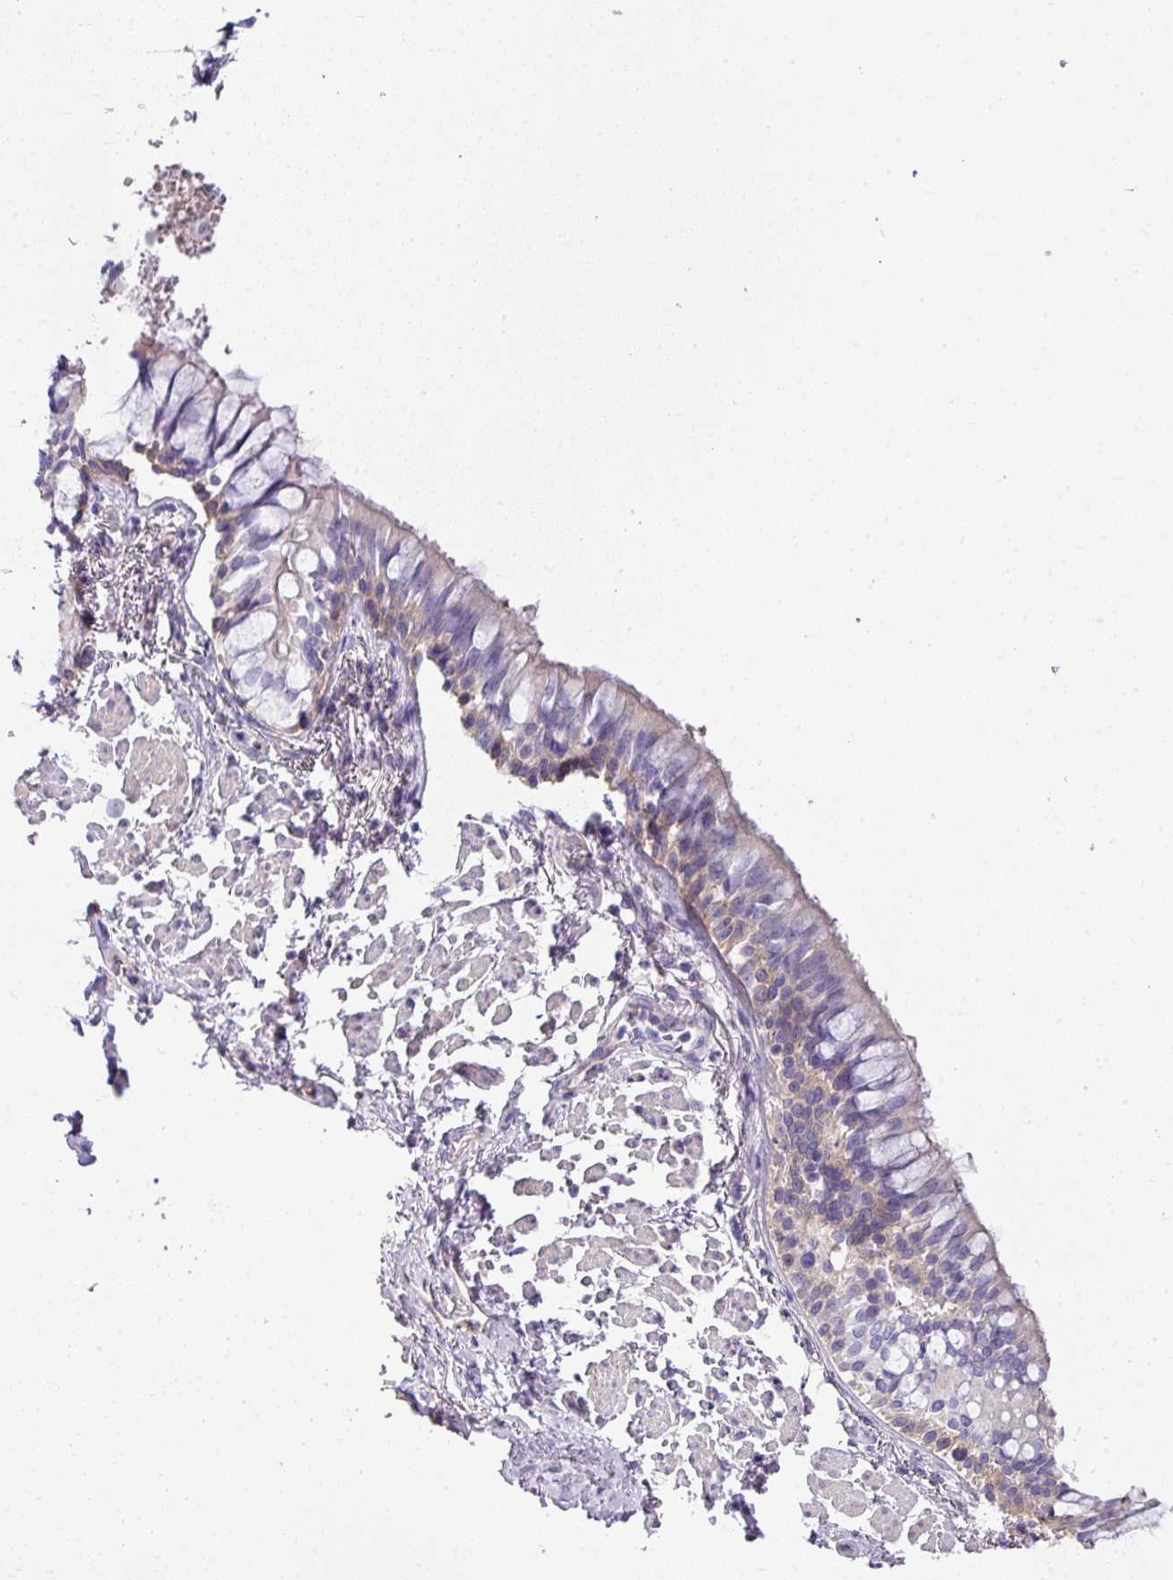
{"staining": {"intensity": "weak", "quantity": "25%-75%", "location": "cytoplasmic/membranous"}, "tissue": "bronchus", "cell_type": "Respiratory epithelial cells", "image_type": "normal", "snomed": [{"axis": "morphology", "description": "Normal tissue, NOS"}, {"axis": "topography", "description": "Bronchus"}], "caption": "This image demonstrates immunohistochemistry (IHC) staining of unremarkable bronchus, with low weak cytoplasmic/membranous staining in approximately 25%-75% of respiratory epithelial cells.", "gene": "PALS2", "patient": {"sex": "male", "age": 70}}